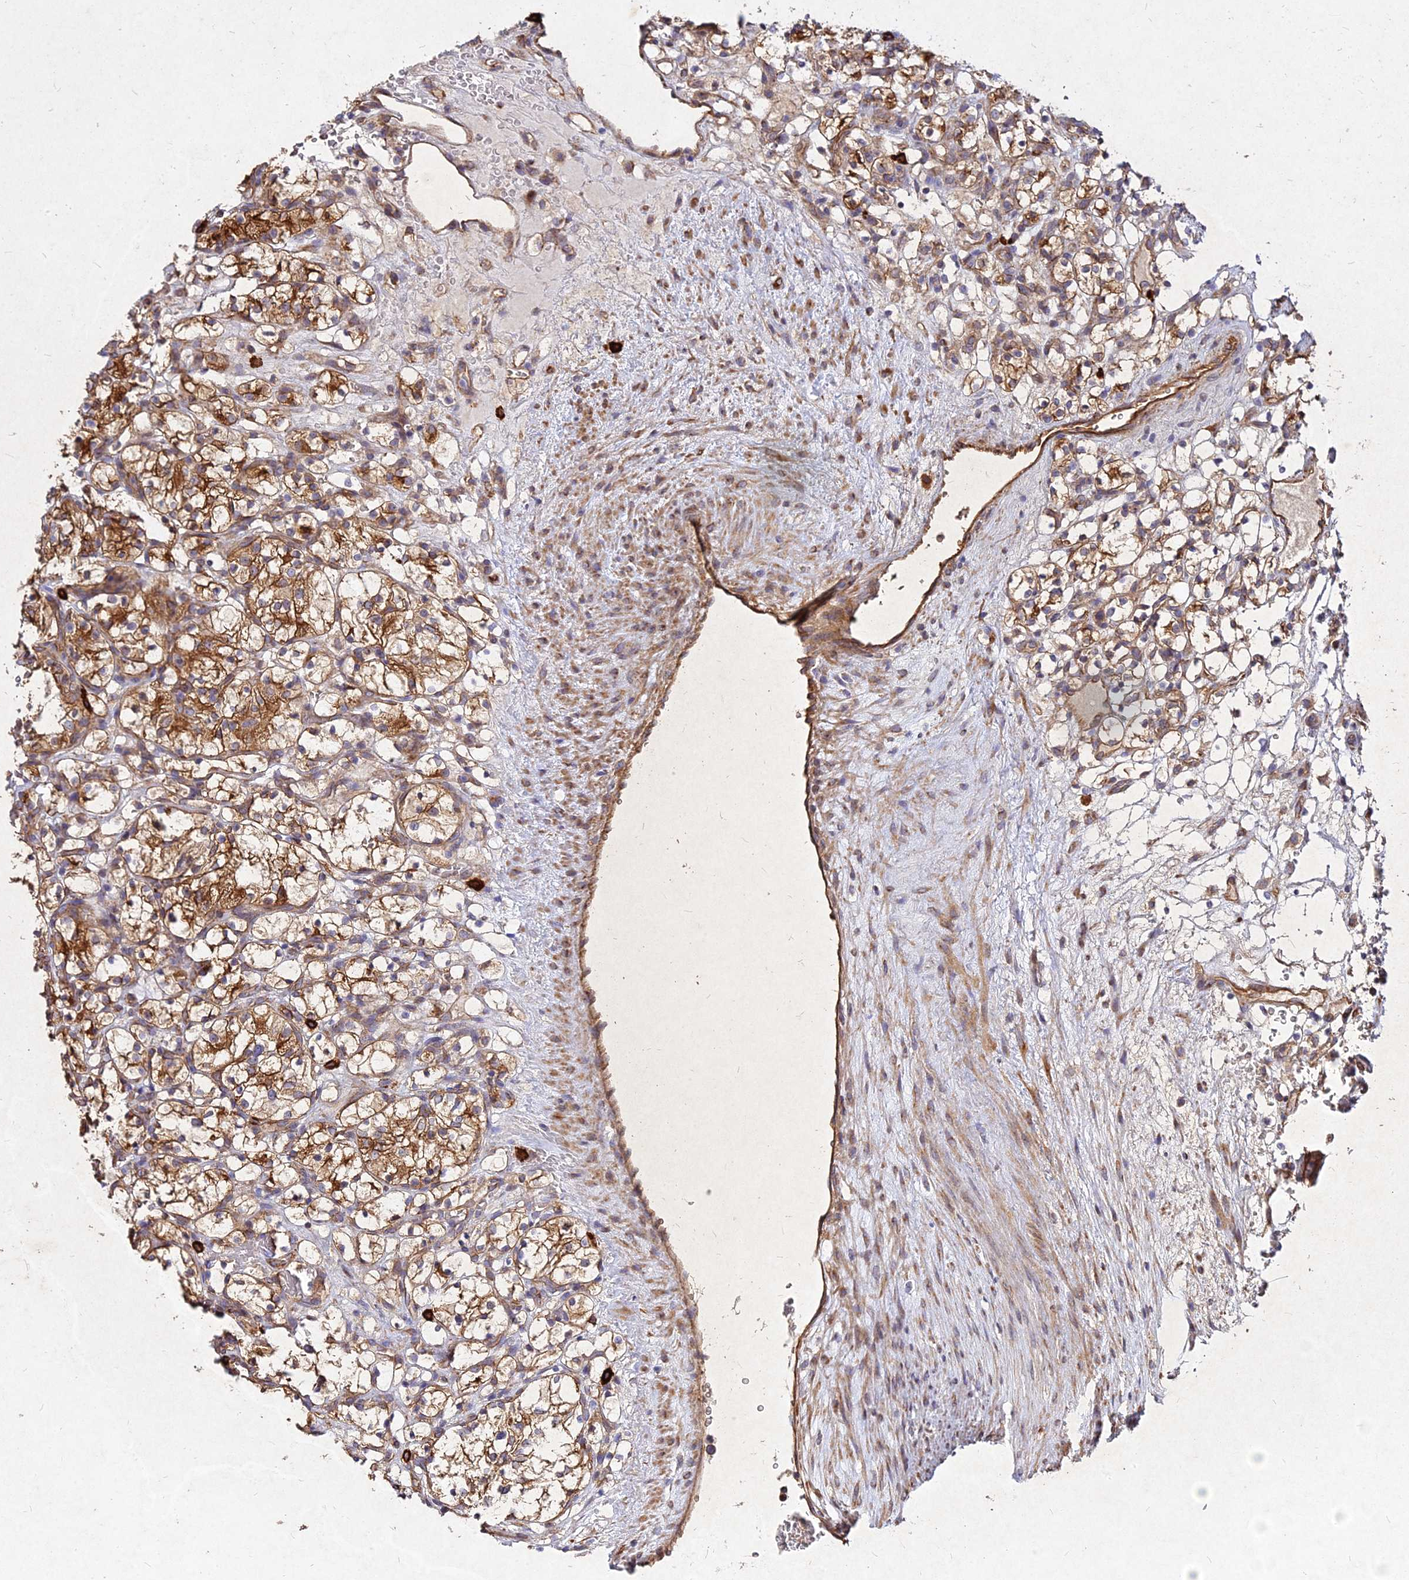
{"staining": {"intensity": "moderate", "quantity": ">75%", "location": "cytoplasmic/membranous"}, "tissue": "renal cancer", "cell_type": "Tumor cells", "image_type": "cancer", "snomed": [{"axis": "morphology", "description": "Adenocarcinoma, NOS"}, {"axis": "topography", "description": "Kidney"}], "caption": "High-magnification brightfield microscopy of adenocarcinoma (renal) stained with DAB (3,3'-diaminobenzidine) (brown) and counterstained with hematoxylin (blue). tumor cells exhibit moderate cytoplasmic/membranous positivity is identified in about>75% of cells.", "gene": "SKA1", "patient": {"sex": "female", "age": 69}}